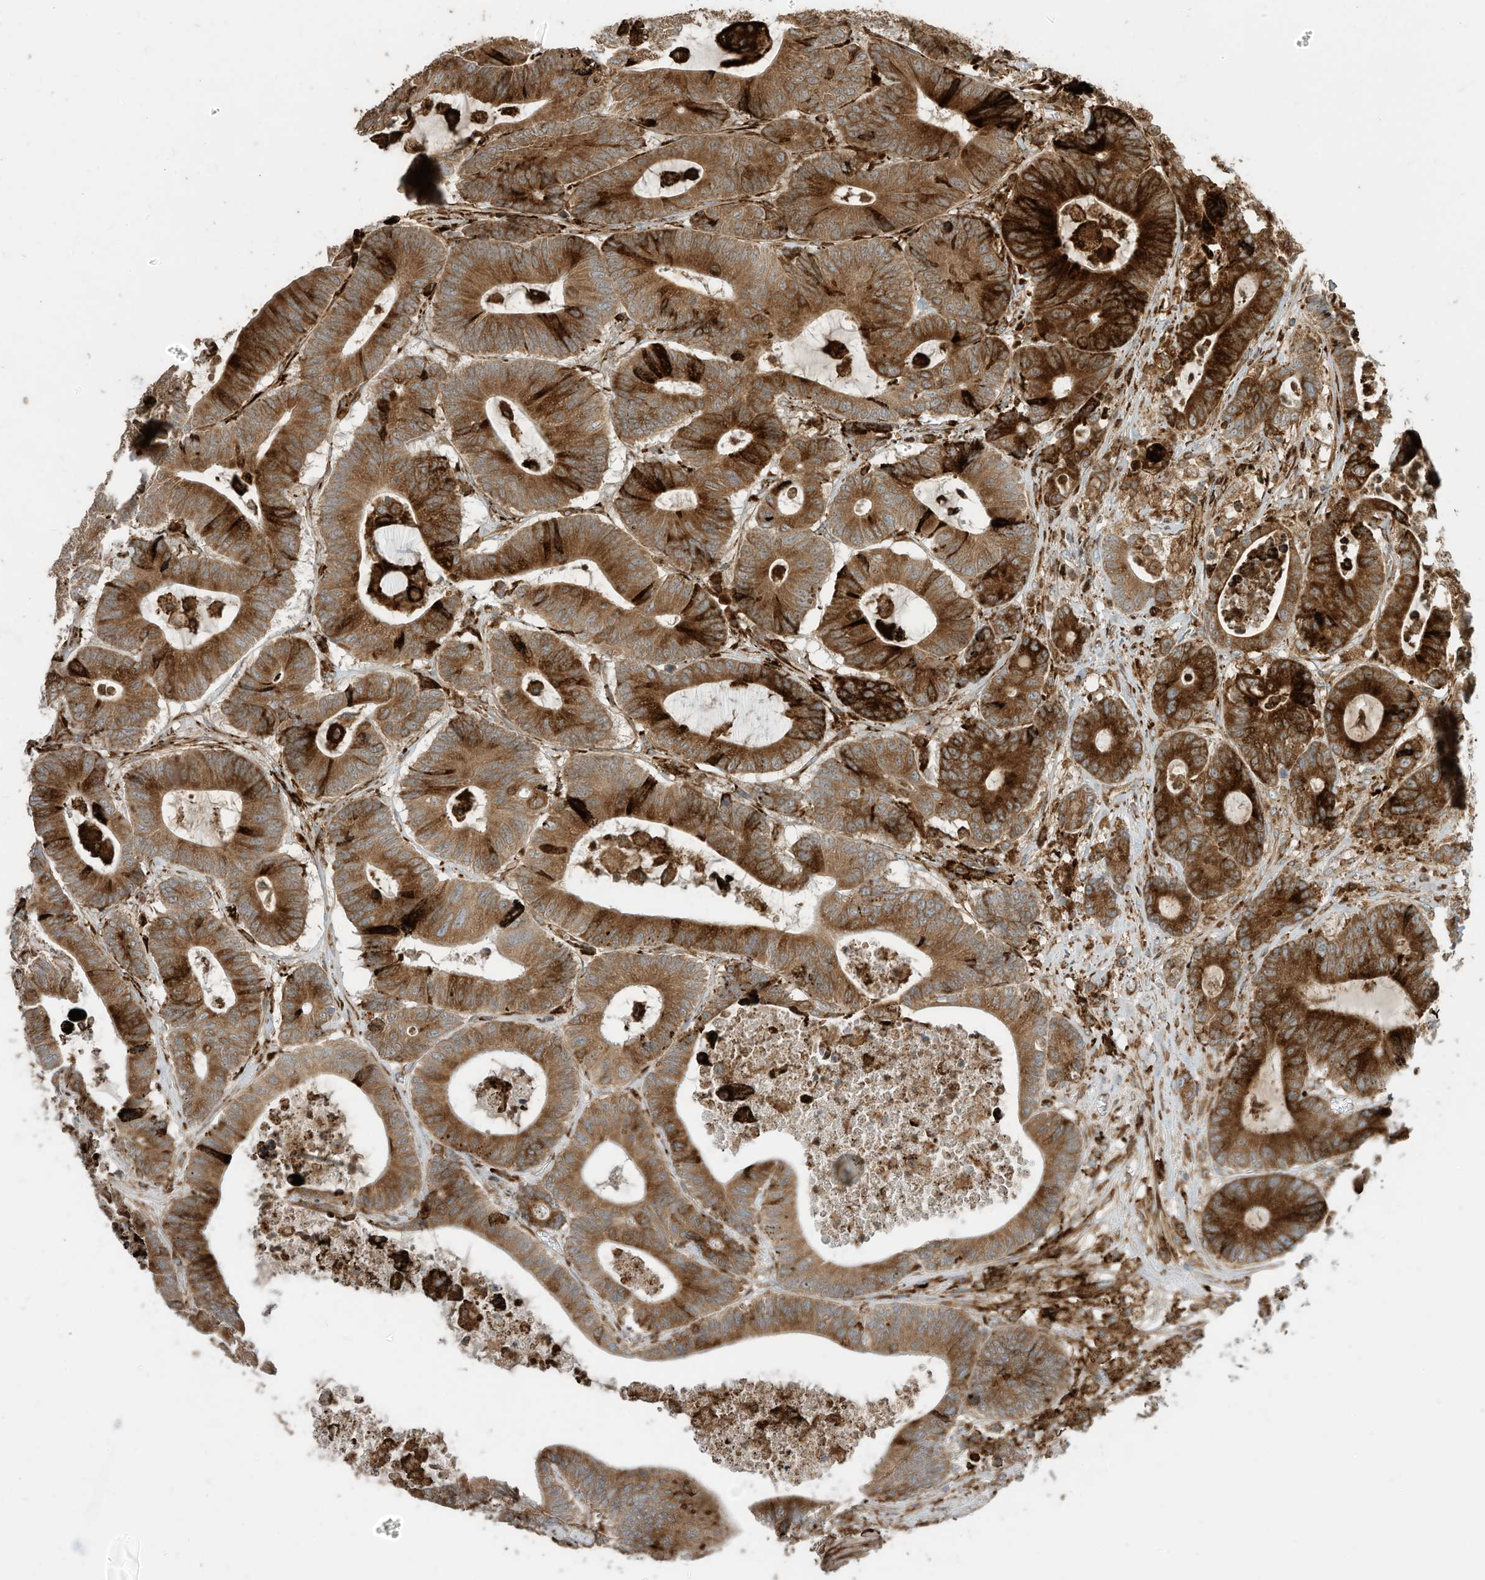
{"staining": {"intensity": "strong", "quantity": ">75%", "location": "cytoplasmic/membranous"}, "tissue": "colorectal cancer", "cell_type": "Tumor cells", "image_type": "cancer", "snomed": [{"axis": "morphology", "description": "Adenocarcinoma, NOS"}, {"axis": "topography", "description": "Colon"}], "caption": "The immunohistochemical stain highlights strong cytoplasmic/membranous staining in tumor cells of colorectal cancer tissue.", "gene": "TRNAU1AP", "patient": {"sex": "female", "age": 84}}